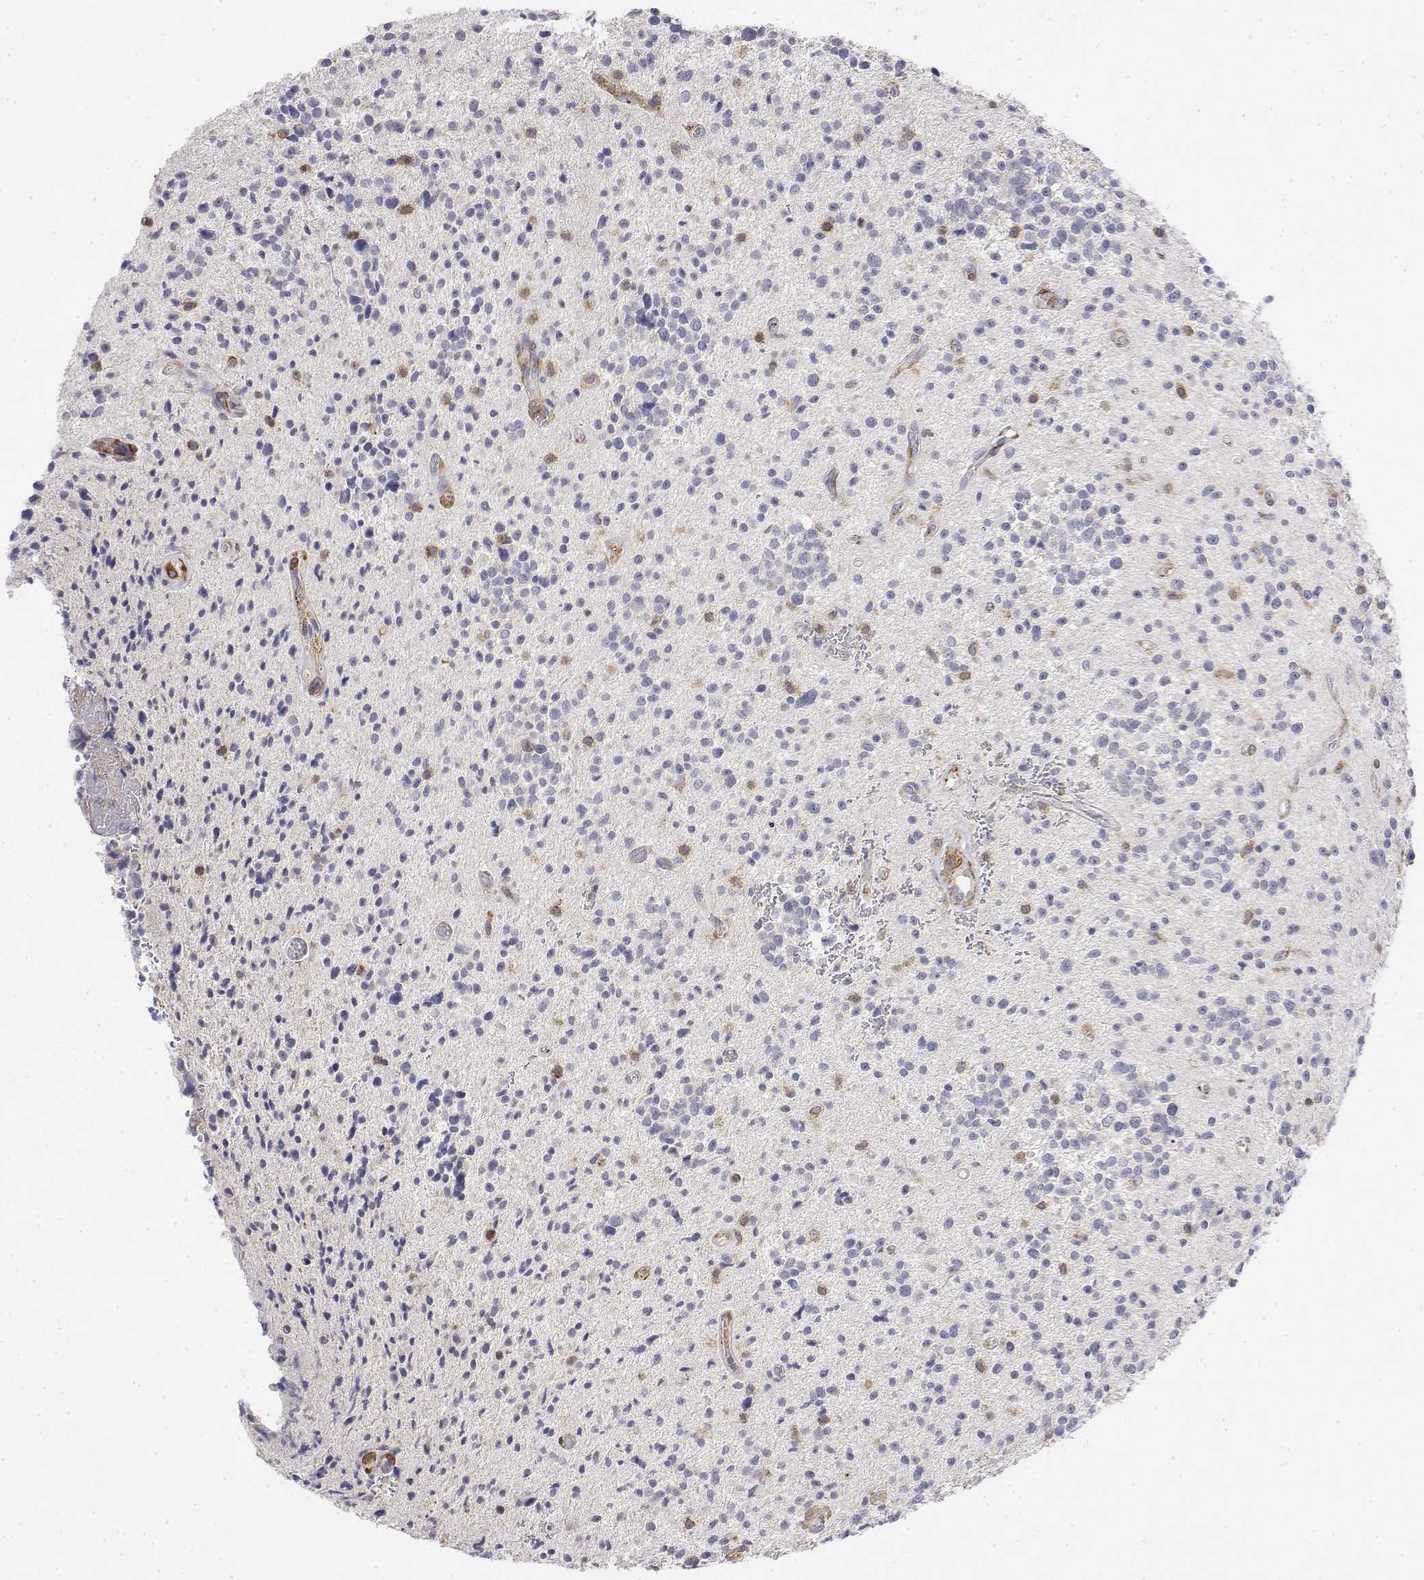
{"staining": {"intensity": "negative", "quantity": "none", "location": "none"}, "tissue": "glioma", "cell_type": "Tumor cells", "image_type": "cancer", "snomed": [{"axis": "morphology", "description": "Glioma, malignant, High grade"}, {"axis": "topography", "description": "Brain"}], "caption": "IHC of human malignant high-grade glioma reveals no expression in tumor cells.", "gene": "SOWAHD", "patient": {"sex": "male", "age": 29}}